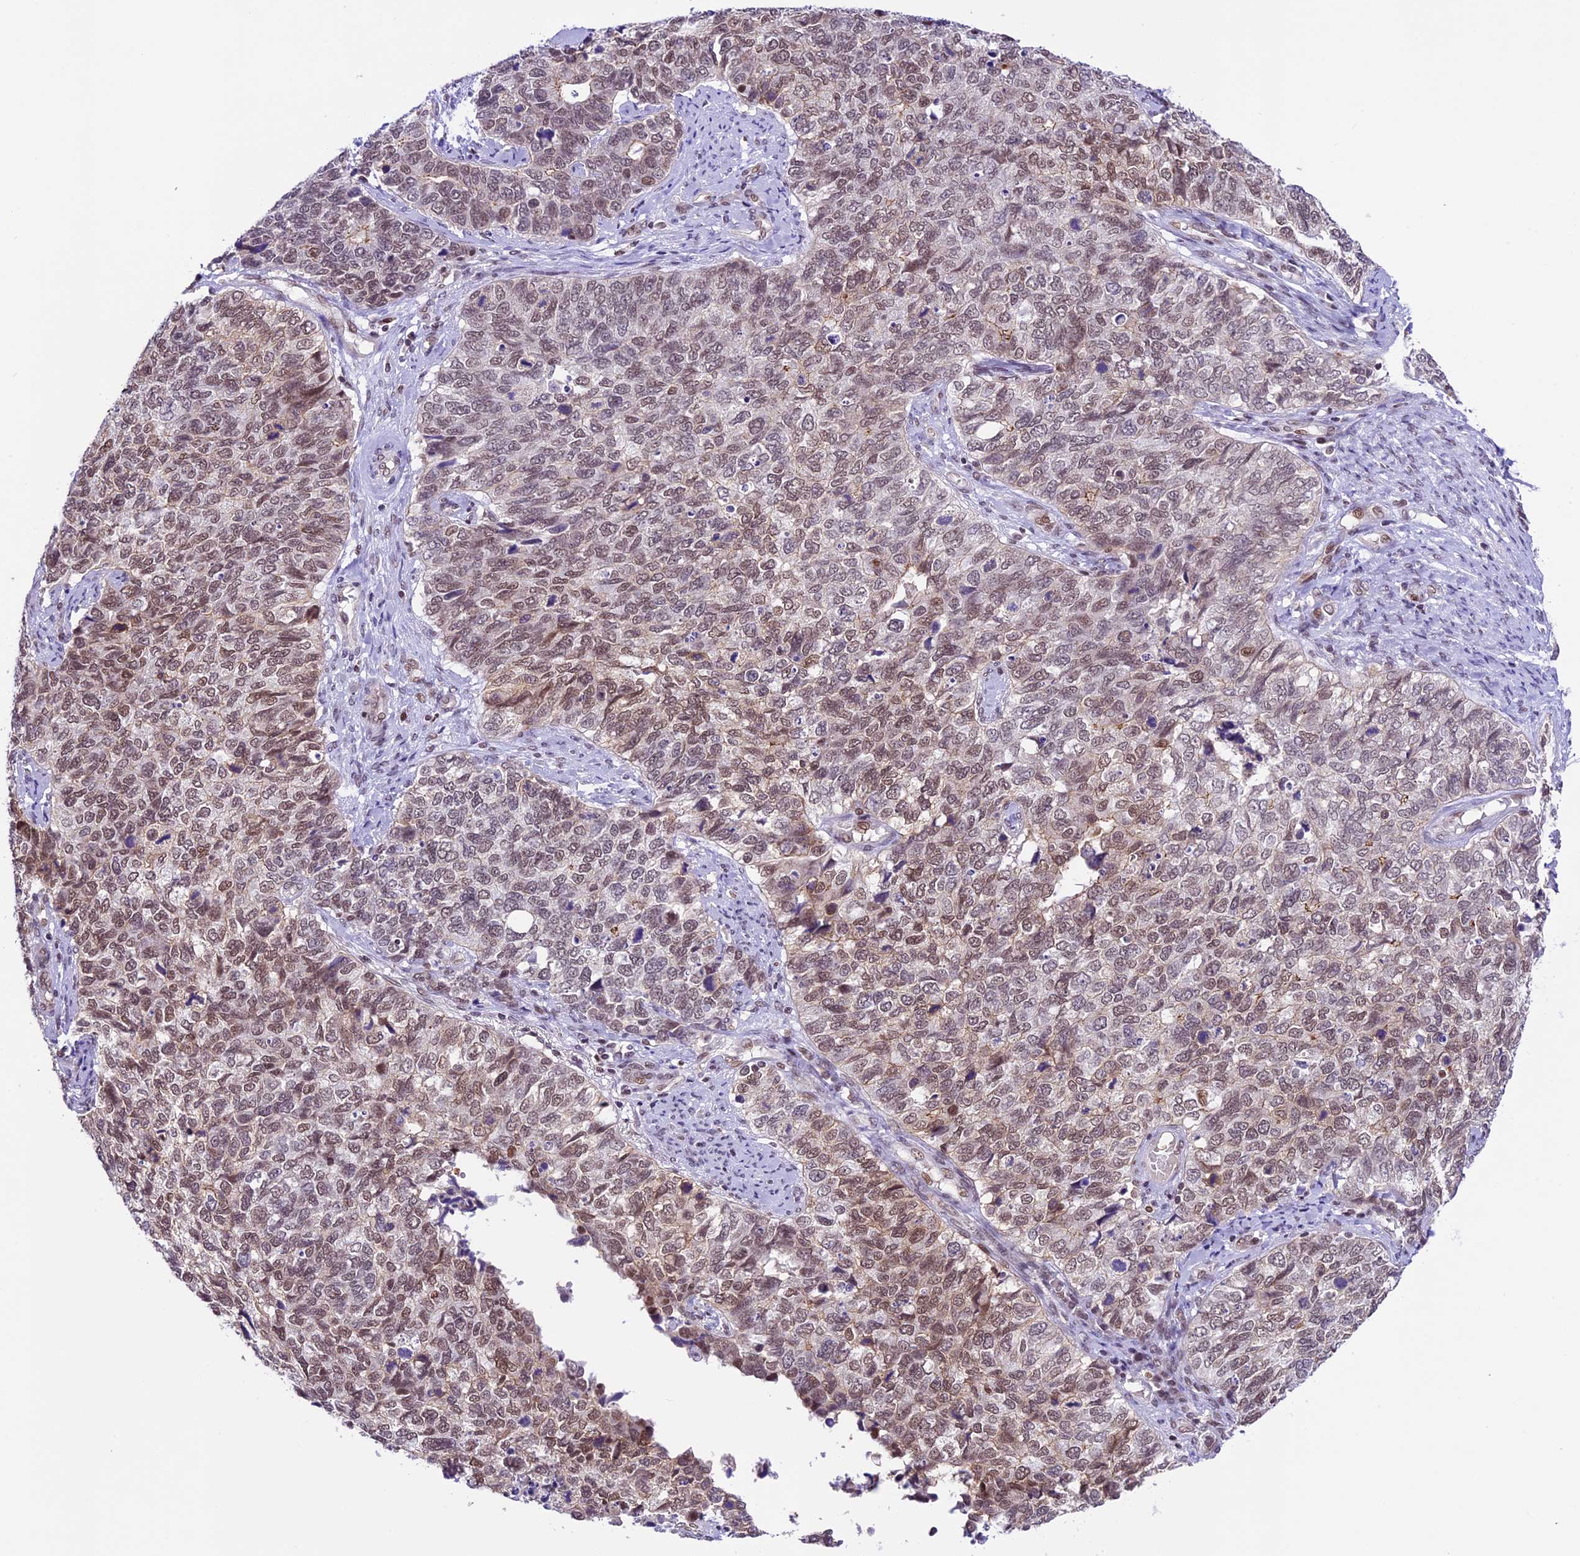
{"staining": {"intensity": "moderate", "quantity": "25%-75%", "location": "nuclear"}, "tissue": "cervical cancer", "cell_type": "Tumor cells", "image_type": "cancer", "snomed": [{"axis": "morphology", "description": "Squamous cell carcinoma, NOS"}, {"axis": "topography", "description": "Cervix"}], "caption": "Human cervical cancer stained for a protein (brown) demonstrates moderate nuclear positive staining in approximately 25%-75% of tumor cells.", "gene": "SHKBP1", "patient": {"sex": "female", "age": 63}}